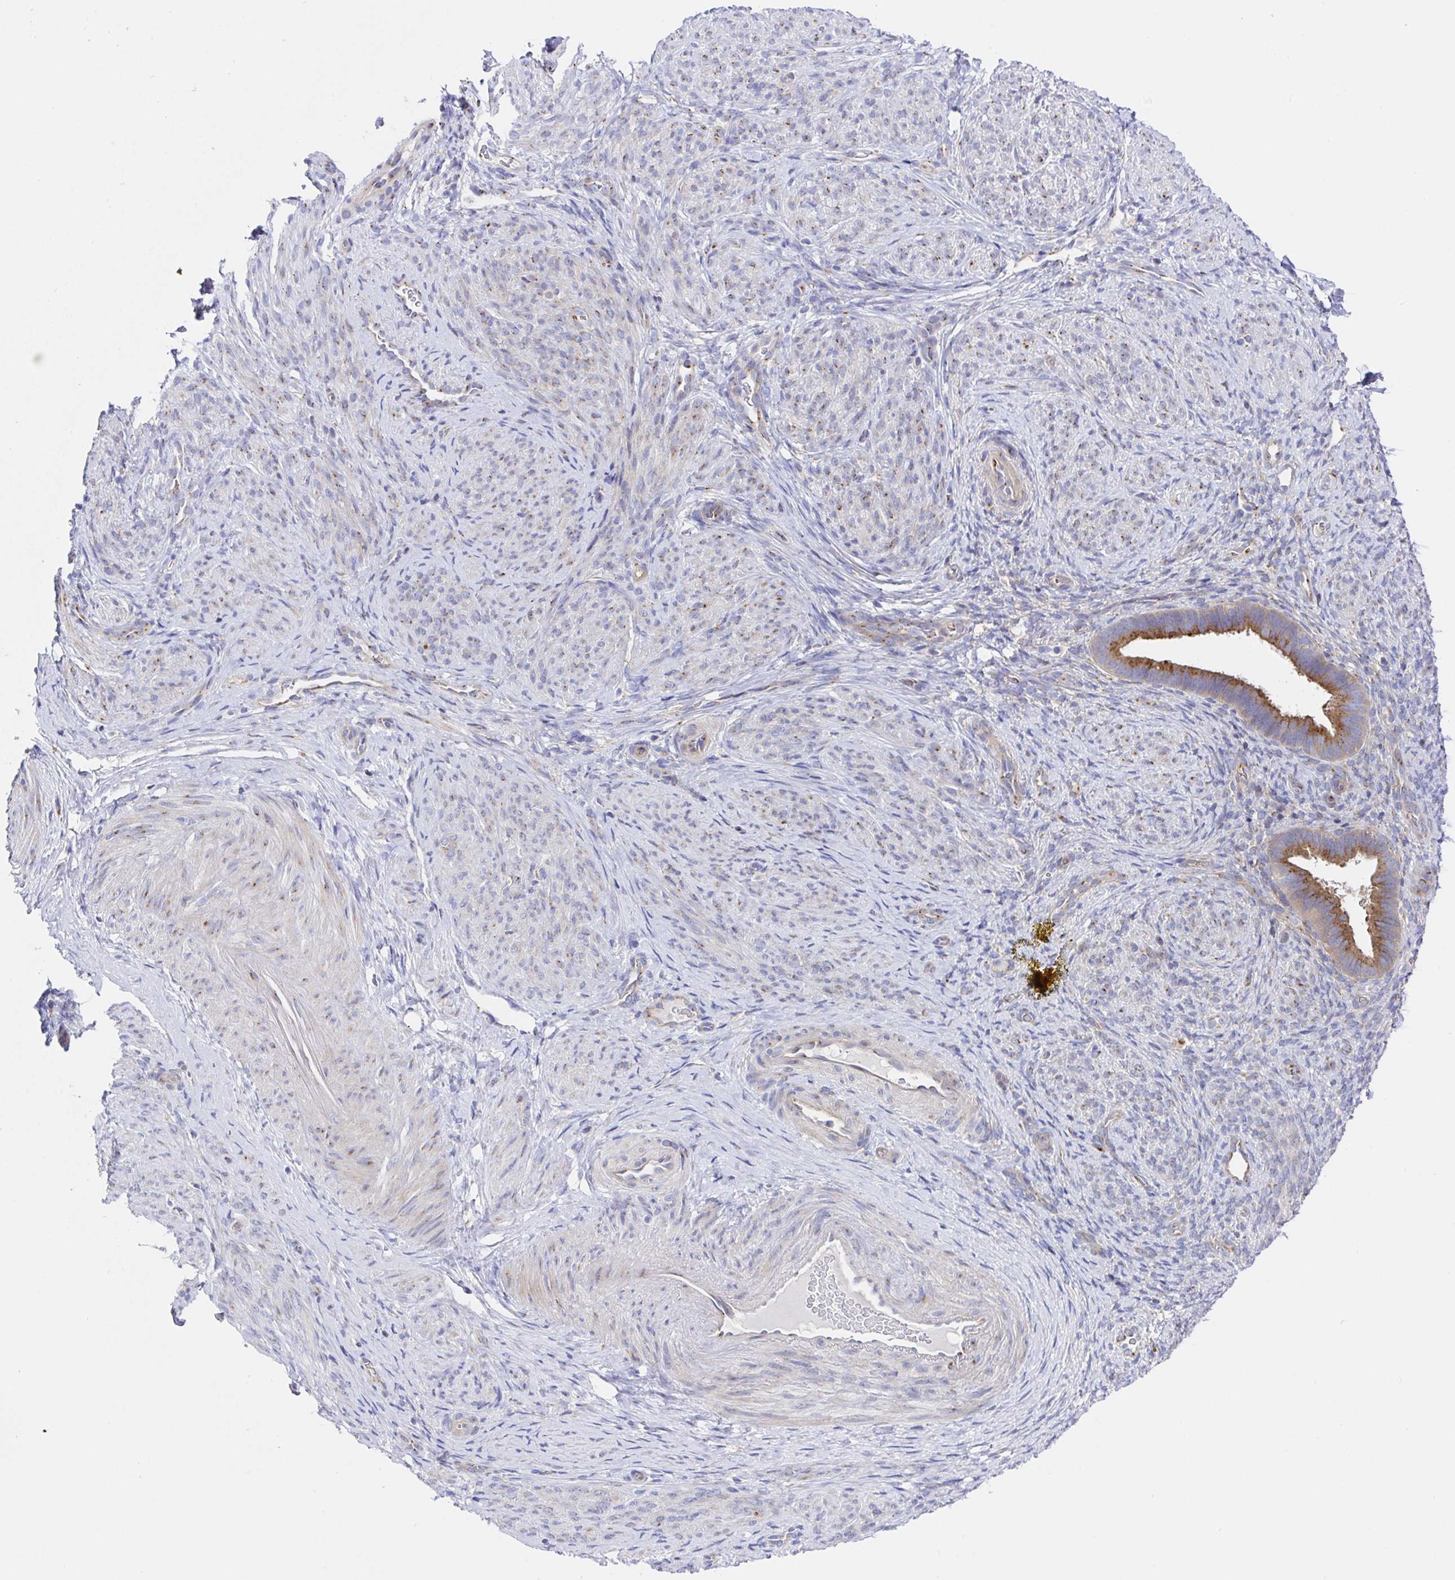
{"staining": {"intensity": "negative", "quantity": "none", "location": "none"}, "tissue": "endometrium", "cell_type": "Cells in endometrial stroma", "image_type": "normal", "snomed": [{"axis": "morphology", "description": "Normal tissue, NOS"}, {"axis": "topography", "description": "Endometrium"}], "caption": "High power microscopy micrograph of an IHC histopathology image of normal endometrium, revealing no significant expression in cells in endometrial stroma.", "gene": "GOLGA1", "patient": {"sex": "female", "age": 34}}